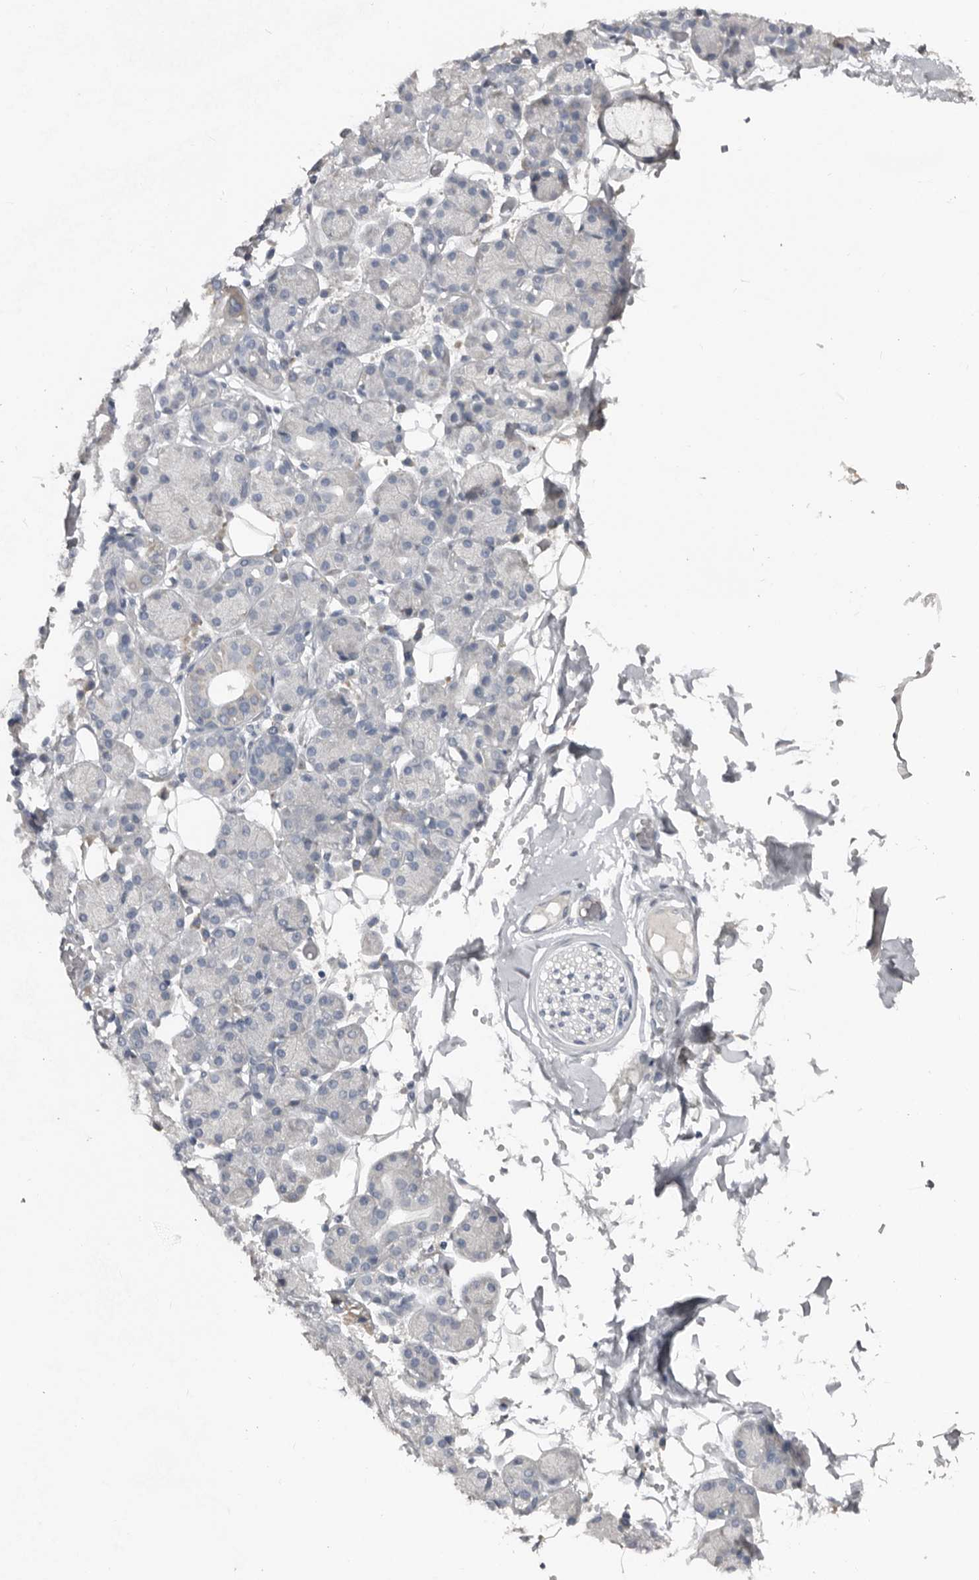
{"staining": {"intensity": "negative", "quantity": "none", "location": "none"}, "tissue": "salivary gland", "cell_type": "Glandular cells", "image_type": "normal", "snomed": [{"axis": "morphology", "description": "Normal tissue, NOS"}, {"axis": "topography", "description": "Salivary gland"}], "caption": "Immunohistochemistry of unremarkable human salivary gland exhibits no positivity in glandular cells. (DAB (3,3'-diaminobenzidine) immunohistochemistry (IHC) visualized using brightfield microscopy, high magnification).", "gene": "ZNF114", "patient": {"sex": "male", "age": 63}}